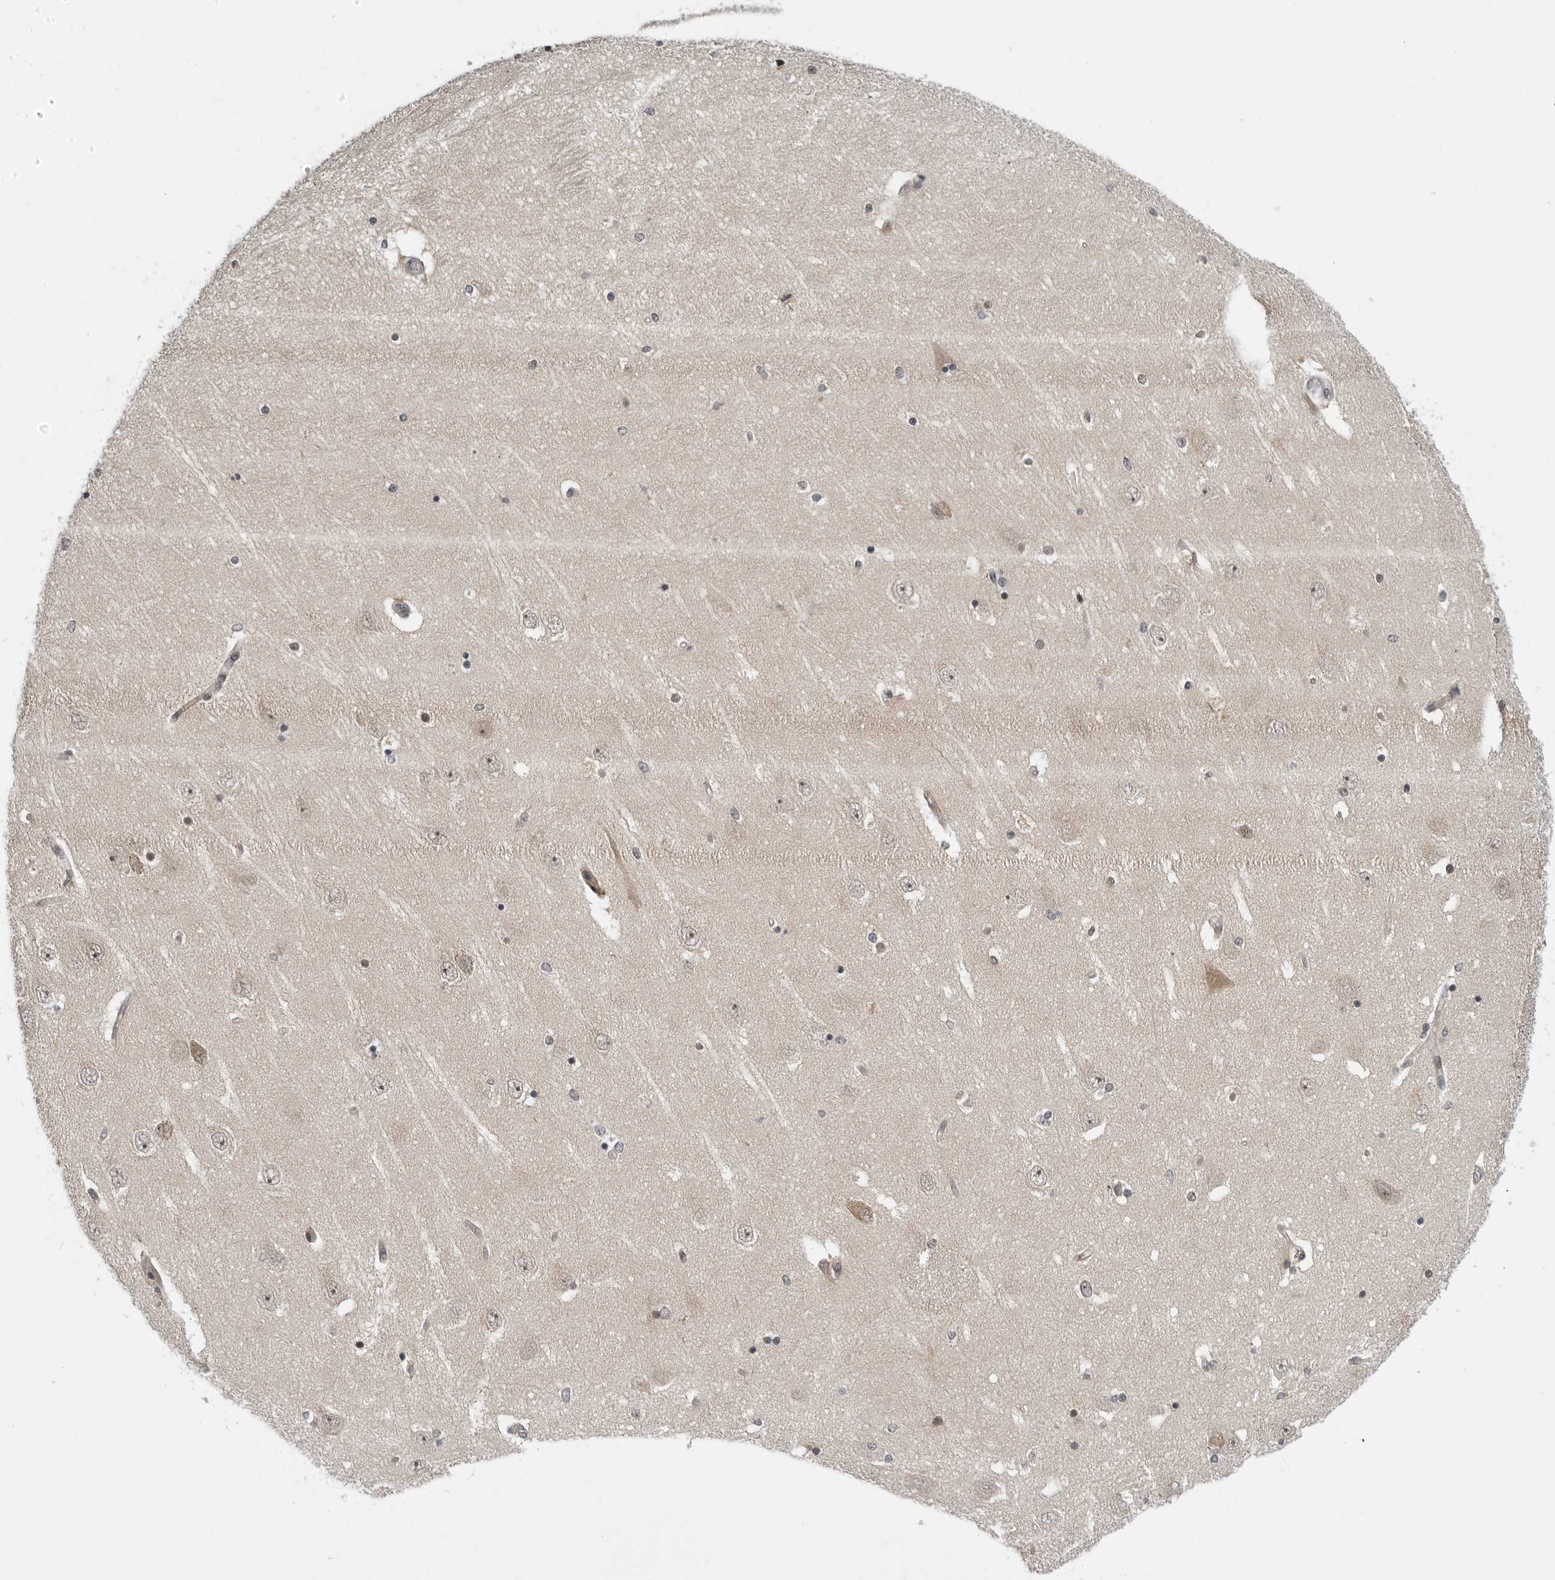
{"staining": {"intensity": "weak", "quantity": "<25%", "location": "nuclear"}, "tissue": "hippocampus", "cell_type": "Glial cells", "image_type": "normal", "snomed": [{"axis": "morphology", "description": "Normal tissue, NOS"}, {"axis": "topography", "description": "Hippocampus"}], "caption": "DAB (3,3'-diaminobenzidine) immunohistochemical staining of unremarkable hippocampus exhibits no significant expression in glial cells. The staining is performed using DAB brown chromogen with nuclei counter-stained in using hematoxylin.", "gene": "ALPK2", "patient": {"sex": "female", "age": 54}}